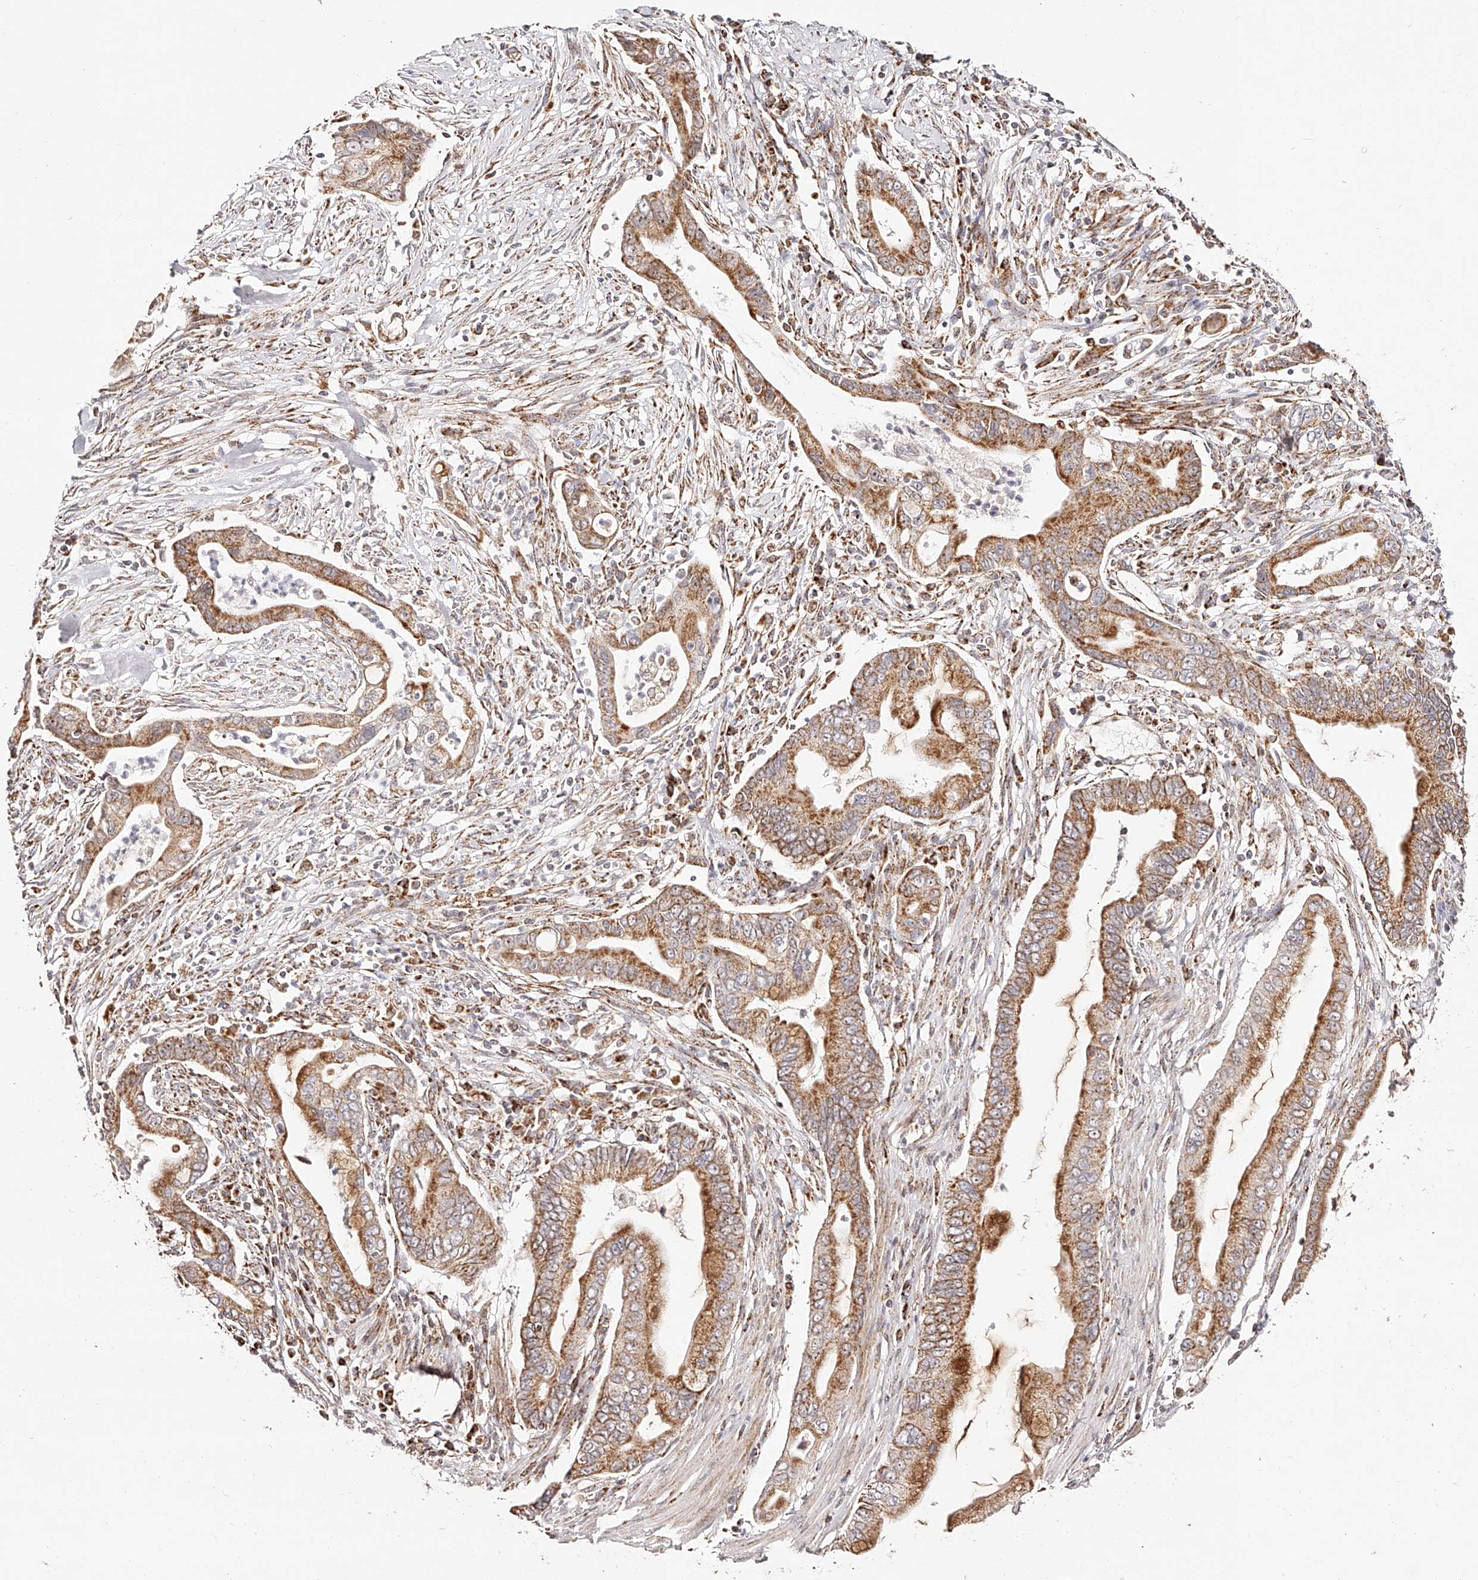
{"staining": {"intensity": "moderate", "quantity": ">75%", "location": "cytoplasmic/membranous"}, "tissue": "pancreatic cancer", "cell_type": "Tumor cells", "image_type": "cancer", "snomed": [{"axis": "morphology", "description": "Adenocarcinoma, NOS"}, {"axis": "topography", "description": "Pancreas"}], "caption": "Approximately >75% of tumor cells in adenocarcinoma (pancreatic) display moderate cytoplasmic/membranous protein expression as visualized by brown immunohistochemical staining.", "gene": "NDUFV3", "patient": {"sex": "male", "age": 78}}